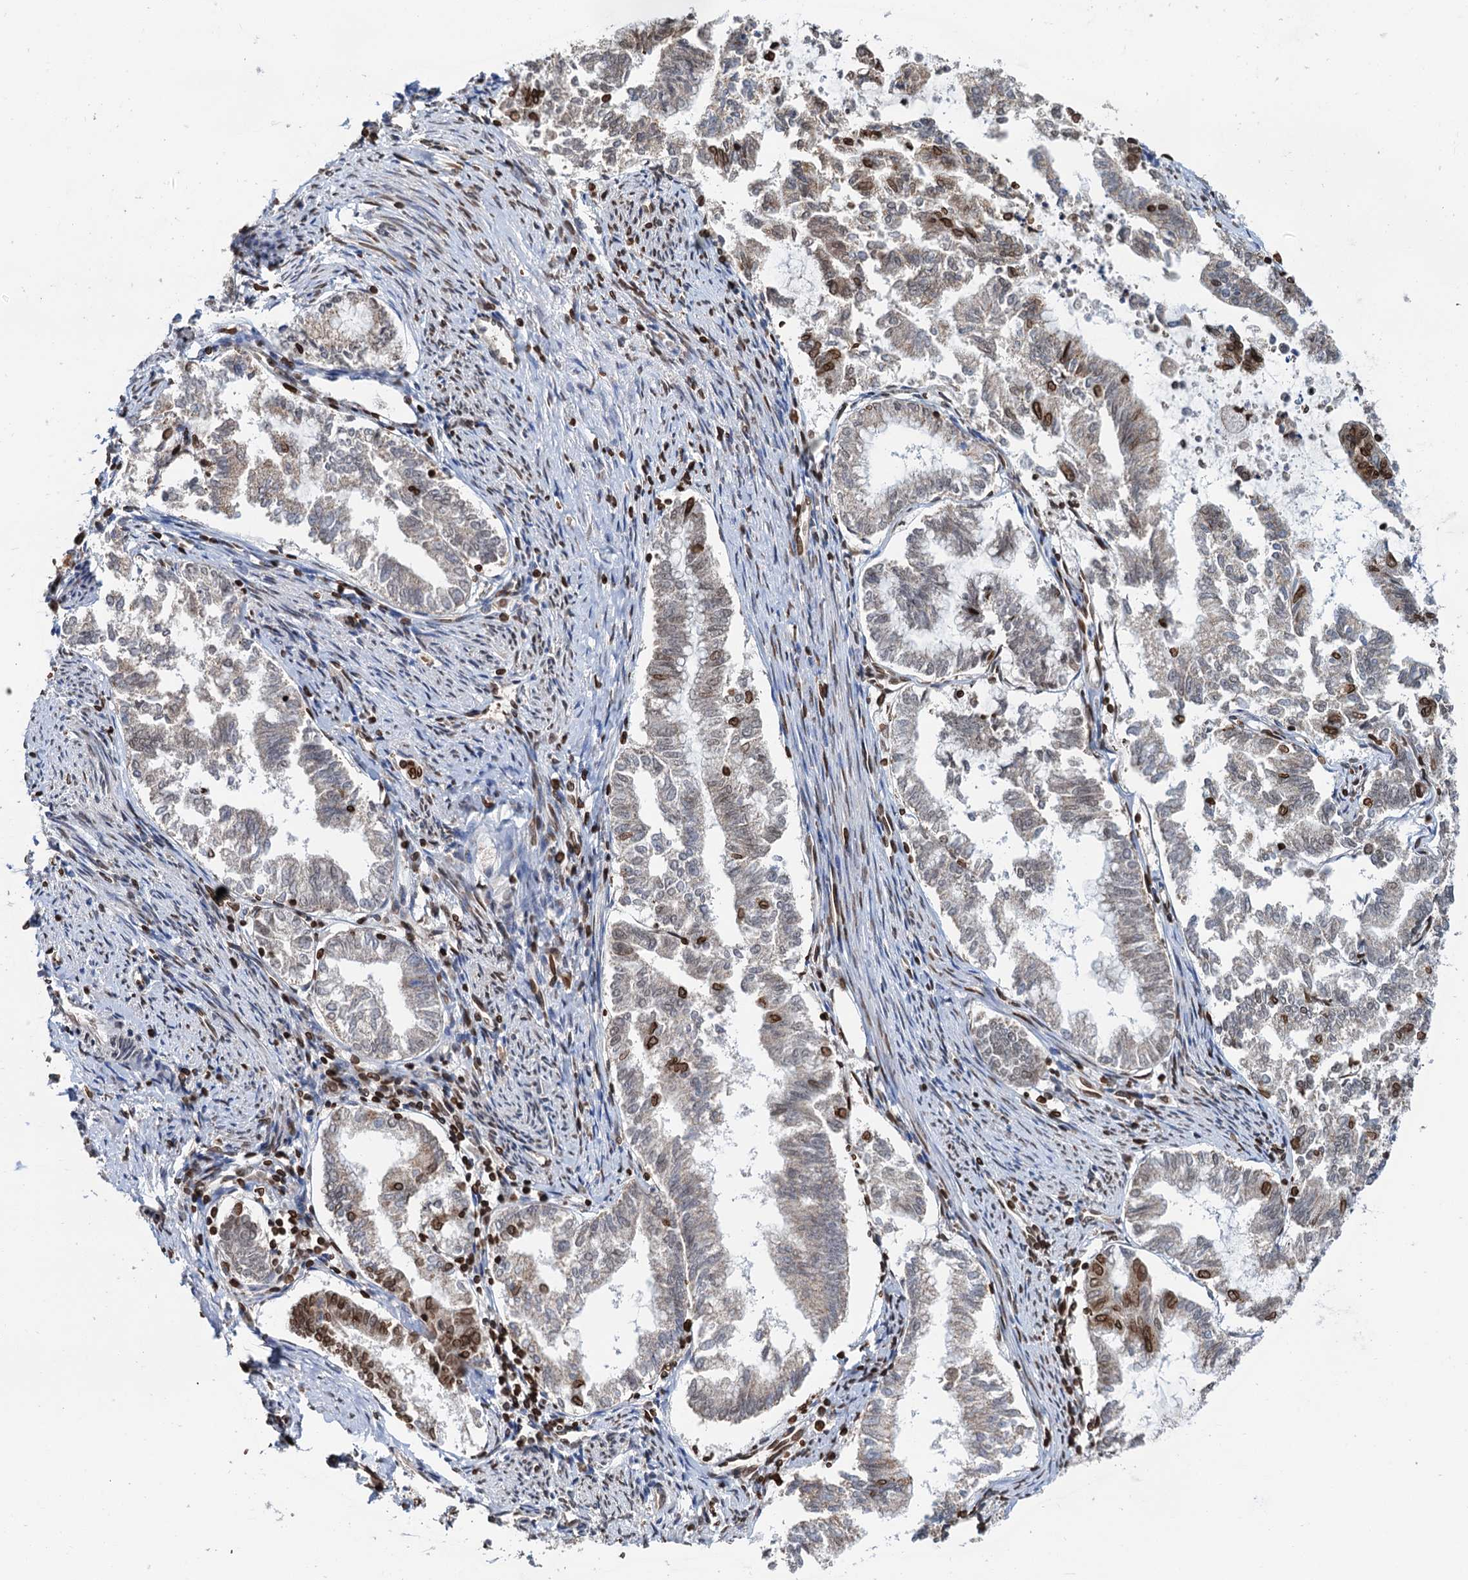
{"staining": {"intensity": "strong", "quantity": "<25%", "location": "nuclear"}, "tissue": "endometrial cancer", "cell_type": "Tumor cells", "image_type": "cancer", "snomed": [{"axis": "morphology", "description": "Adenocarcinoma, NOS"}, {"axis": "topography", "description": "Endometrium"}], "caption": "Endometrial cancer (adenocarcinoma) tissue displays strong nuclear staining in approximately <25% of tumor cells, visualized by immunohistochemistry.", "gene": "ZC3H13", "patient": {"sex": "female", "age": 79}}